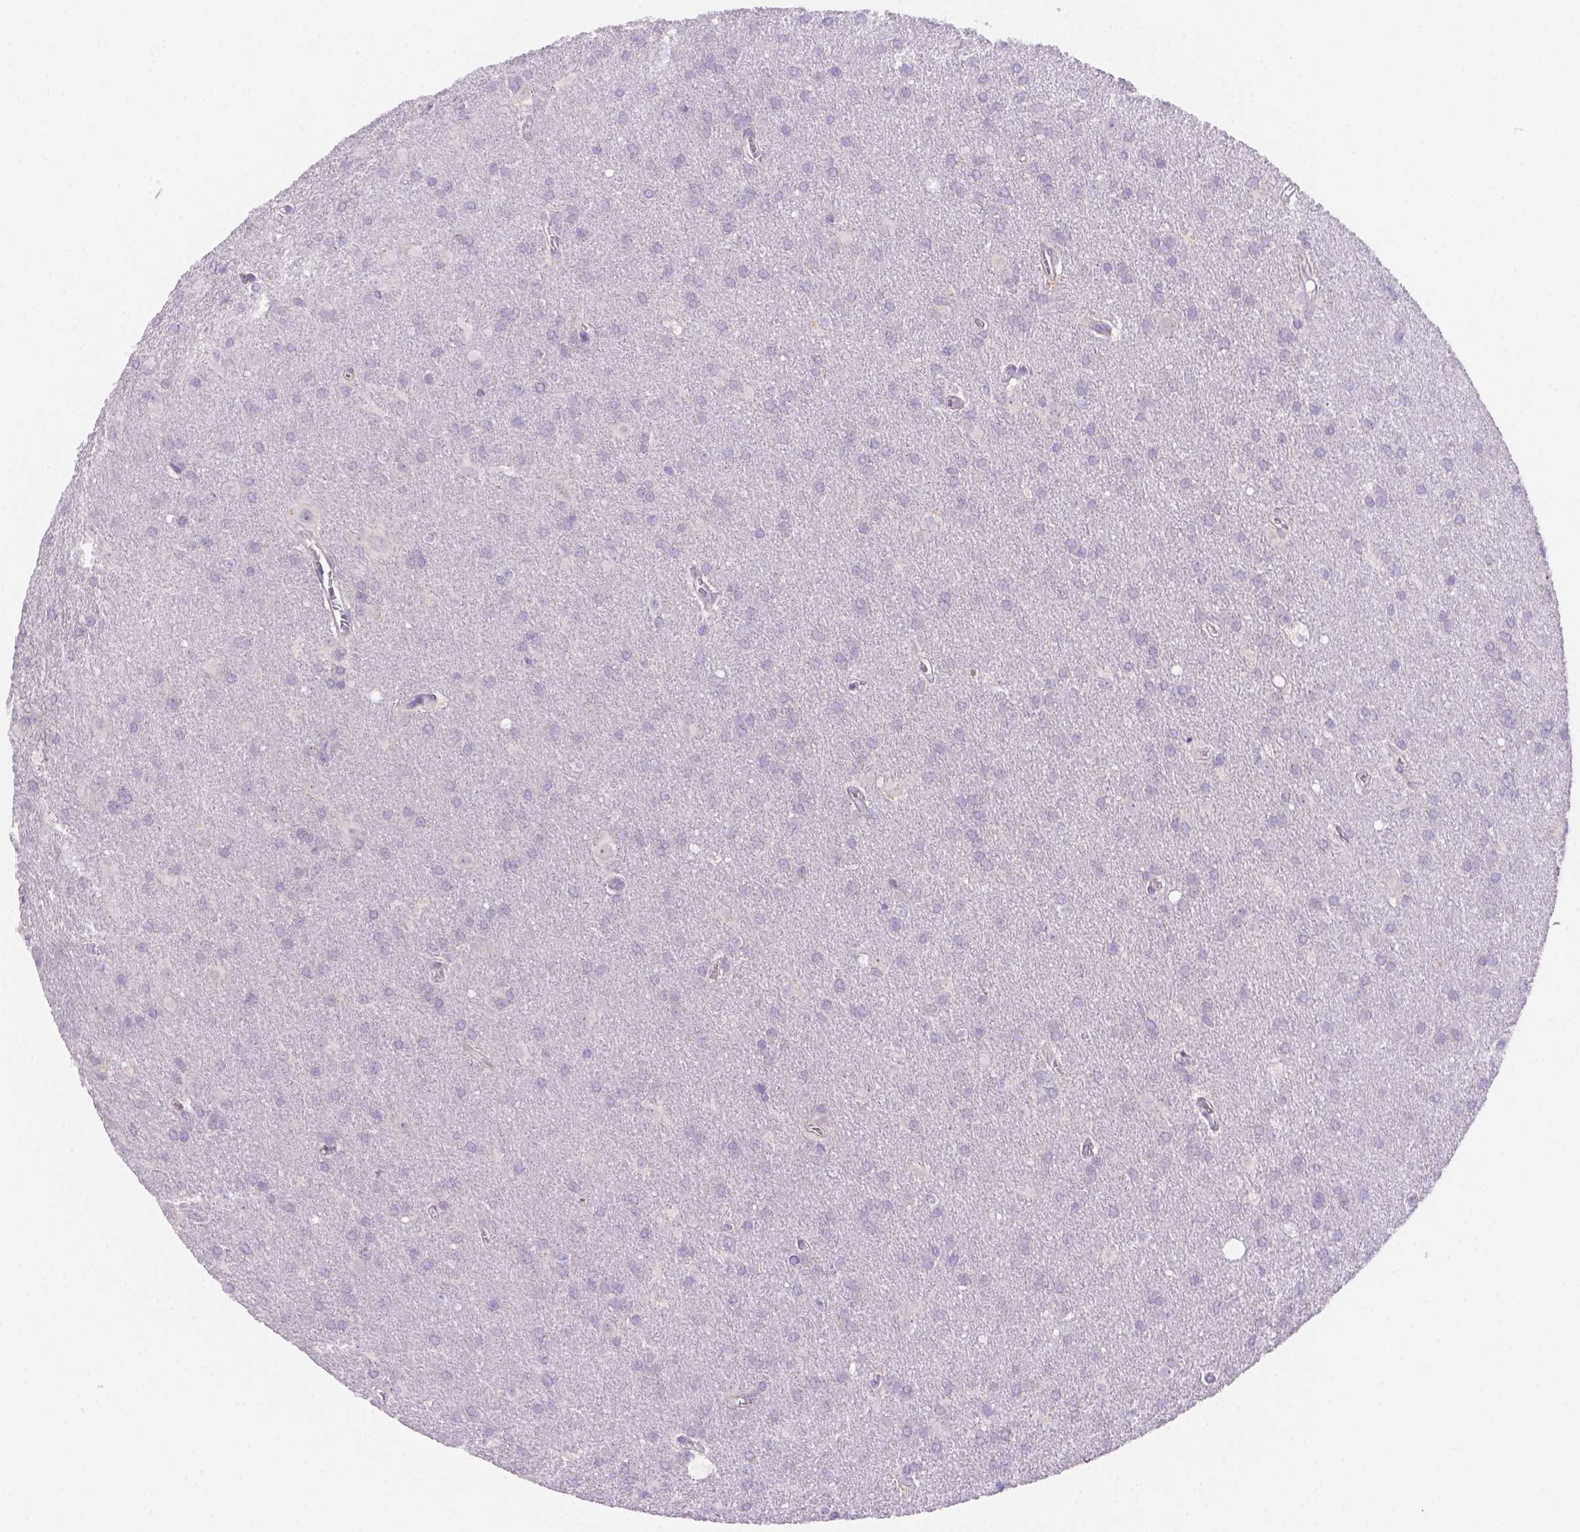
{"staining": {"intensity": "negative", "quantity": "none", "location": "none"}, "tissue": "glioma", "cell_type": "Tumor cells", "image_type": "cancer", "snomed": [{"axis": "morphology", "description": "Glioma, malignant, Low grade"}, {"axis": "topography", "description": "Brain"}], "caption": "Immunohistochemistry of human glioma demonstrates no expression in tumor cells.", "gene": "NXPE2", "patient": {"sex": "male", "age": 58}}